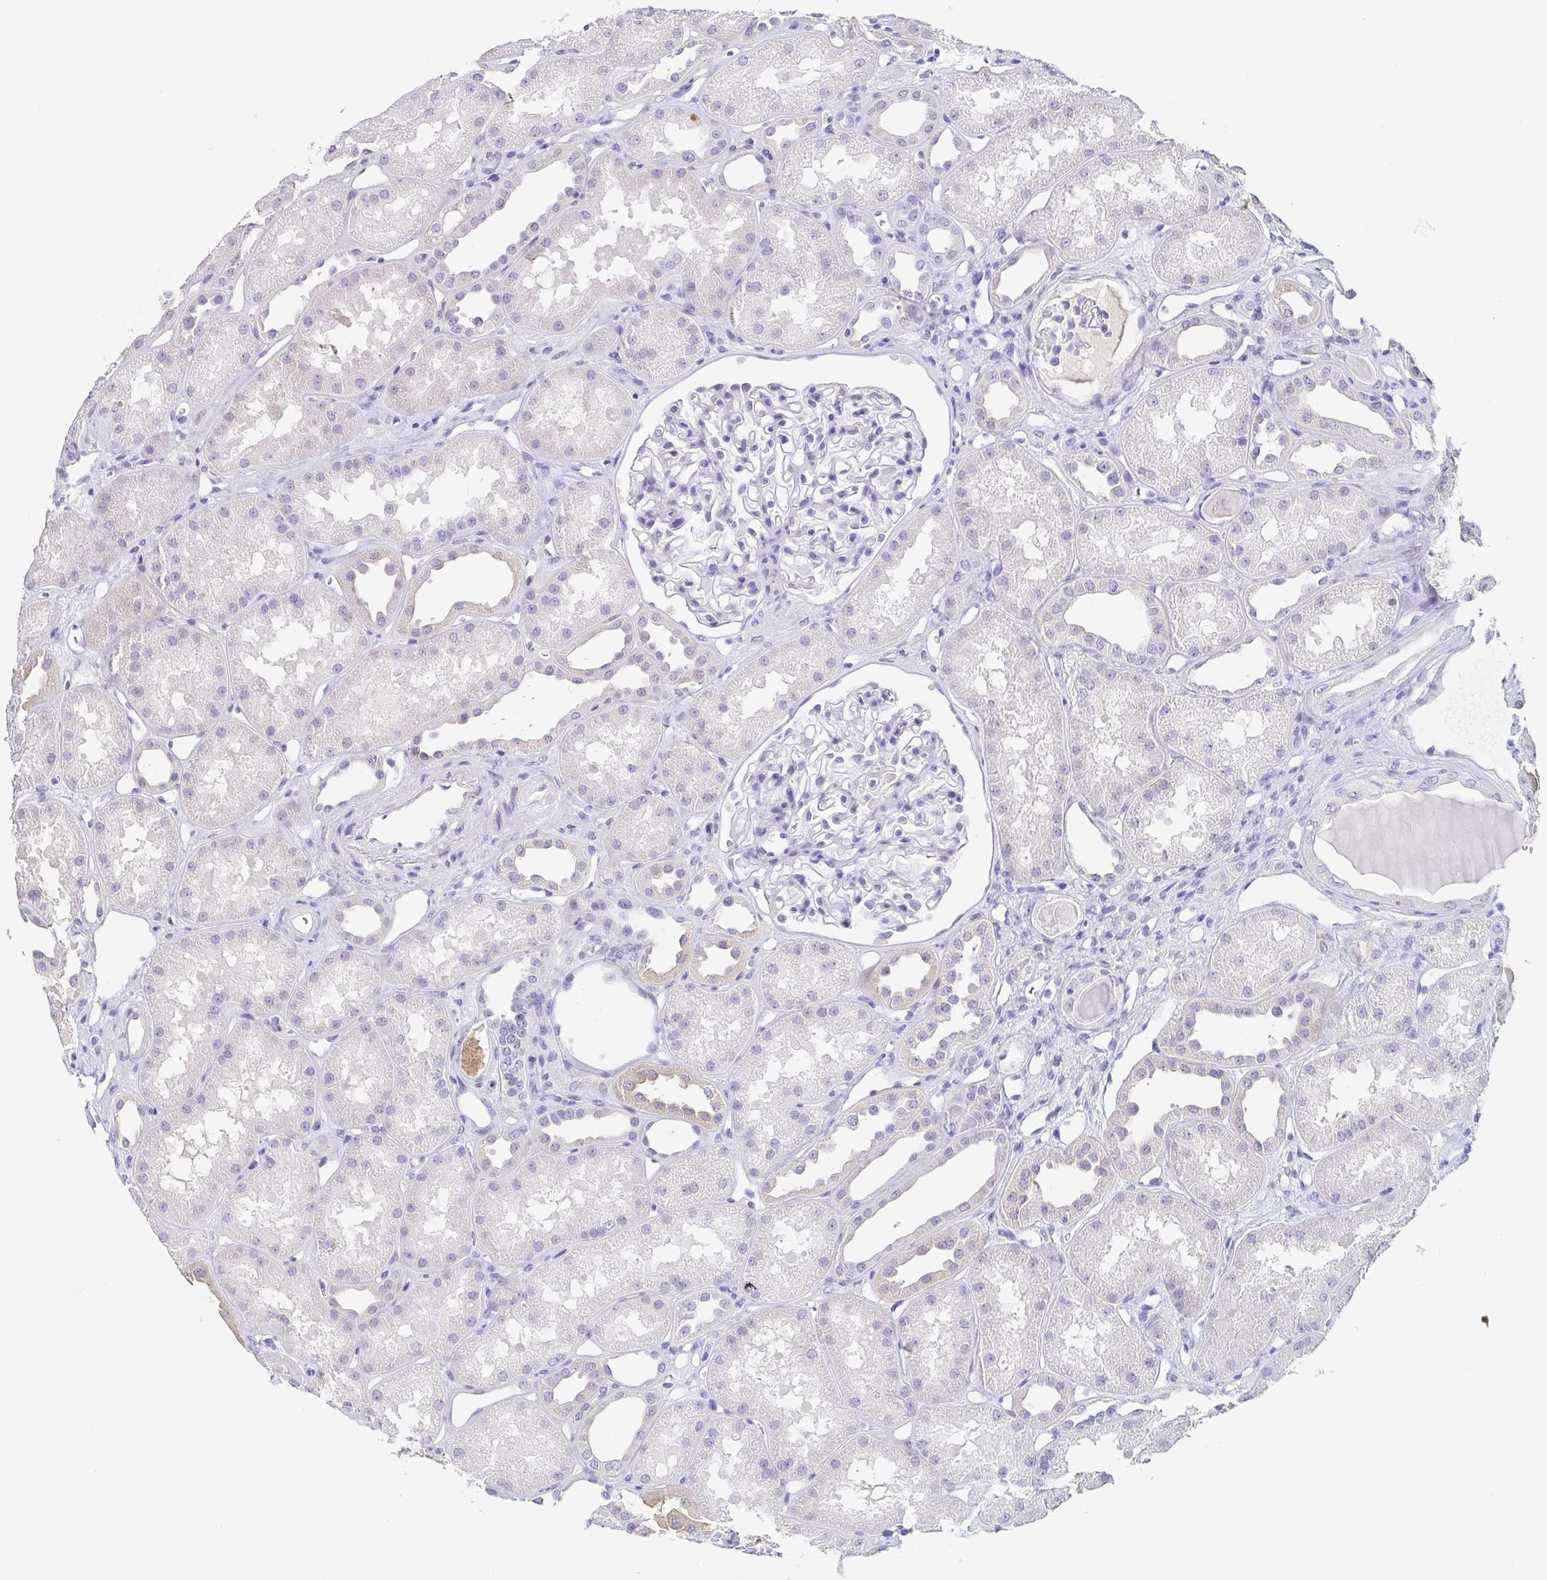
{"staining": {"intensity": "negative", "quantity": "none", "location": "none"}, "tissue": "kidney", "cell_type": "Cells in glomeruli", "image_type": "normal", "snomed": [{"axis": "morphology", "description": "Normal tissue, NOS"}, {"axis": "topography", "description": "Kidney"}], "caption": "Immunohistochemistry photomicrograph of normal kidney stained for a protein (brown), which reveals no staining in cells in glomeruli. (DAB (3,3'-diaminobenzidine) immunohistochemistry visualized using brightfield microscopy, high magnification).", "gene": "ITLN1", "patient": {"sex": "male", "age": 61}}